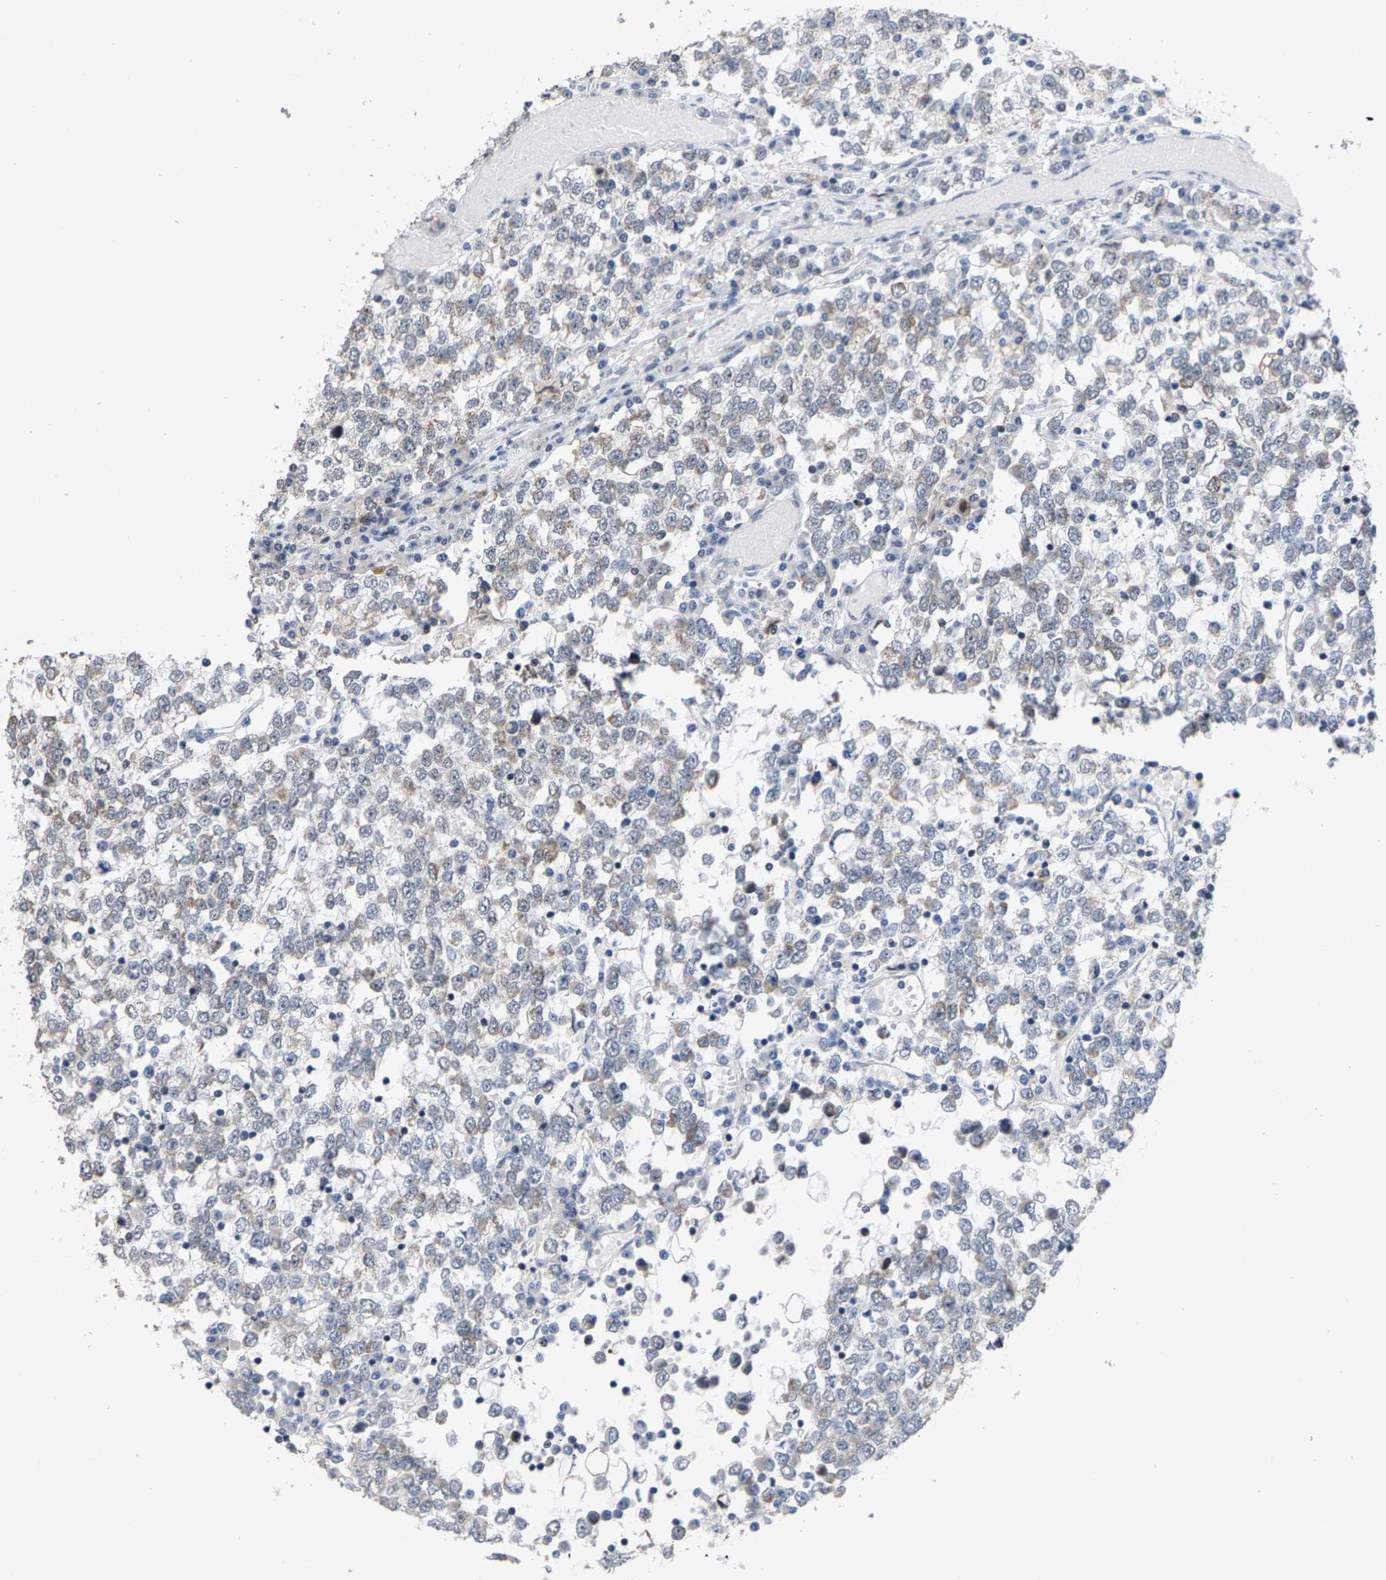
{"staining": {"intensity": "negative", "quantity": "none", "location": "none"}, "tissue": "testis cancer", "cell_type": "Tumor cells", "image_type": "cancer", "snomed": [{"axis": "morphology", "description": "Seminoma, NOS"}, {"axis": "topography", "description": "Testis"}], "caption": "This is an immunohistochemistry image of human testis cancer (seminoma). There is no positivity in tumor cells.", "gene": "TDRKH", "patient": {"sex": "male", "age": 65}}